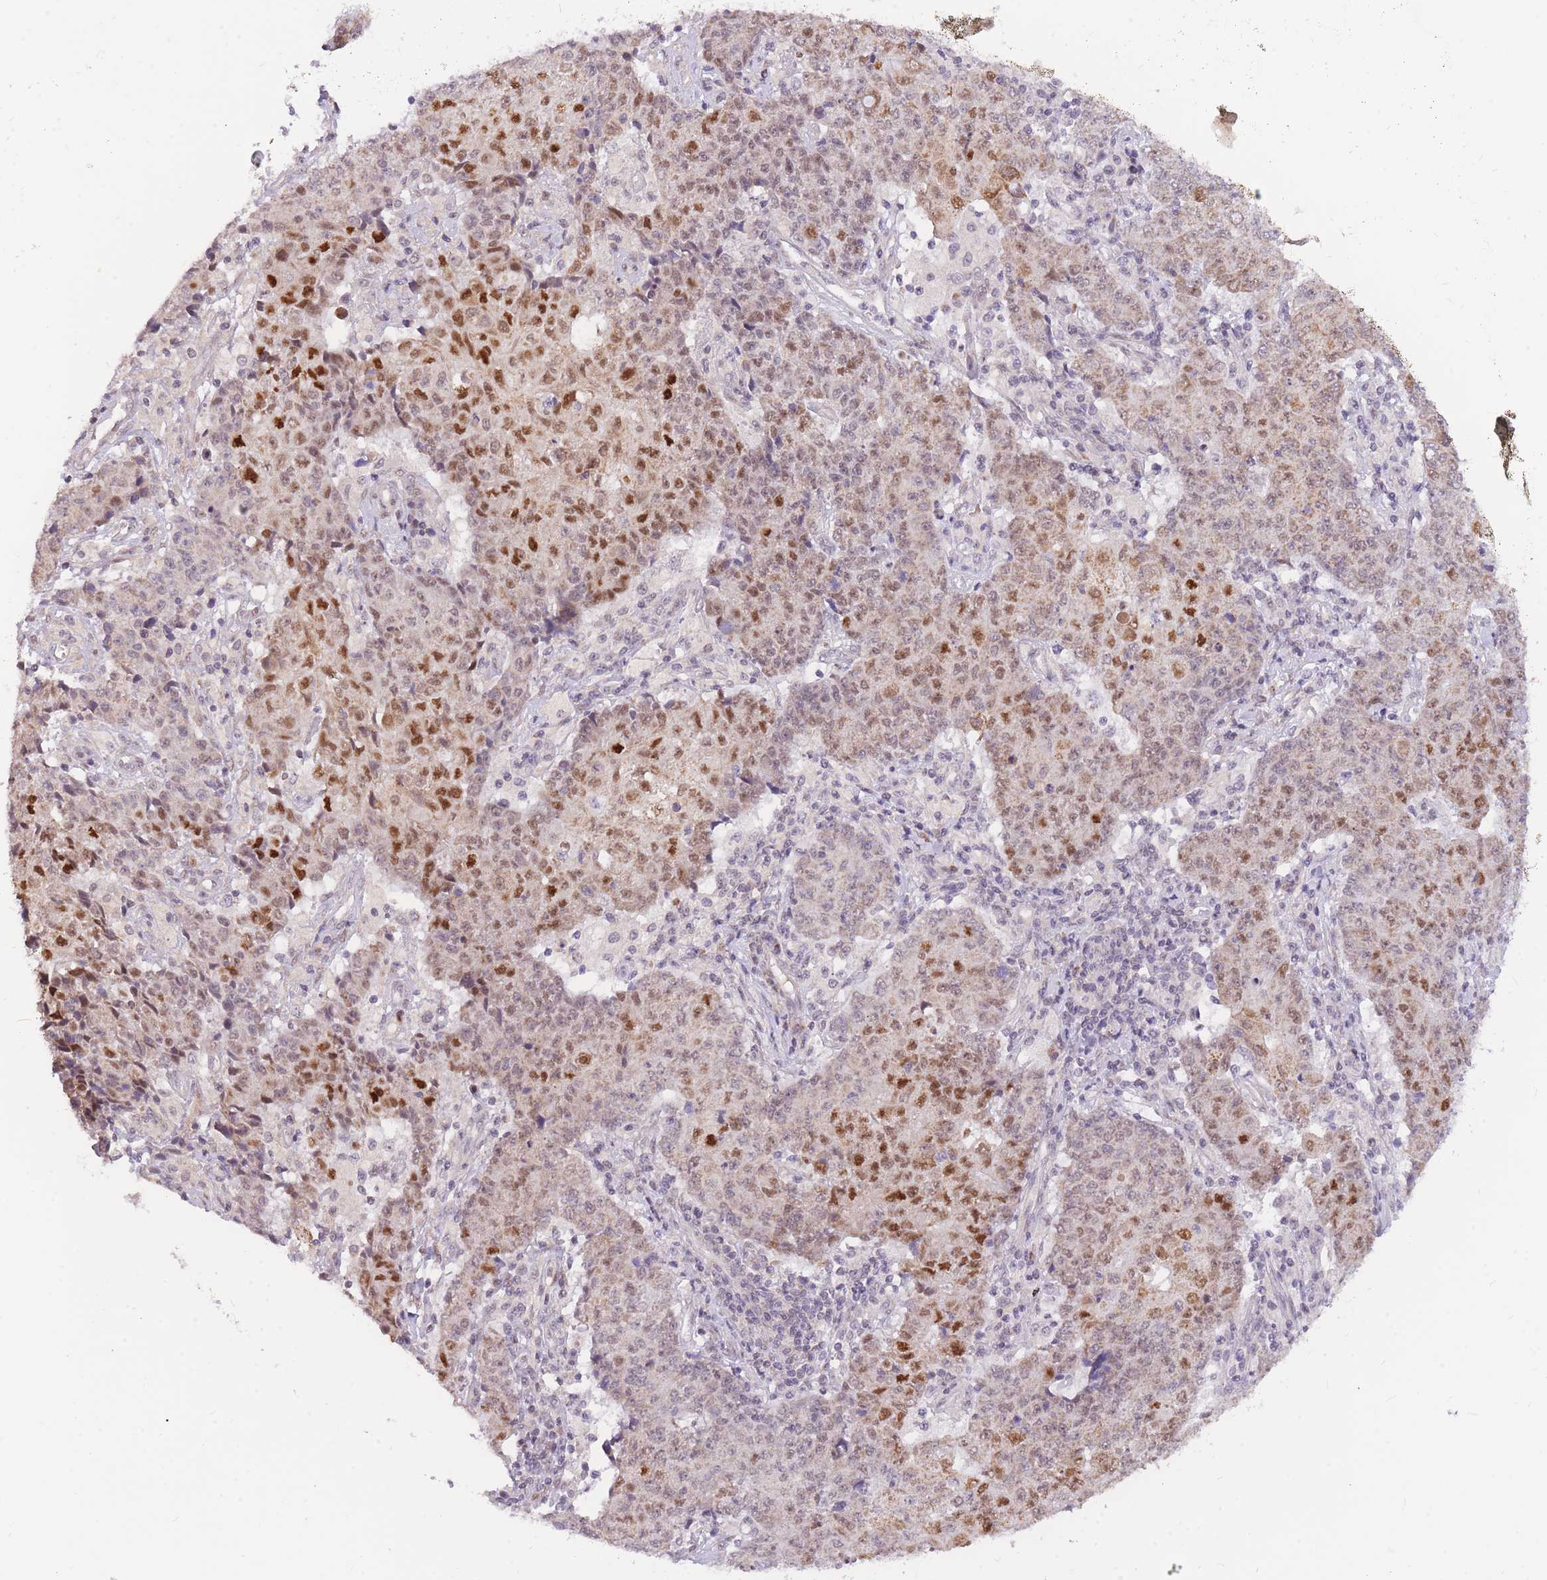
{"staining": {"intensity": "moderate", "quantity": ">75%", "location": "nuclear"}, "tissue": "ovarian cancer", "cell_type": "Tumor cells", "image_type": "cancer", "snomed": [{"axis": "morphology", "description": "Carcinoma, endometroid"}, {"axis": "topography", "description": "Ovary"}], "caption": "Moderate nuclear positivity for a protein is identified in about >75% of tumor cells of ovarian cancer (endometroid carcinoma) using immunohistochemistry.", "gene": "MINDY2", "patient": {"sex": "female", "age": 42}}